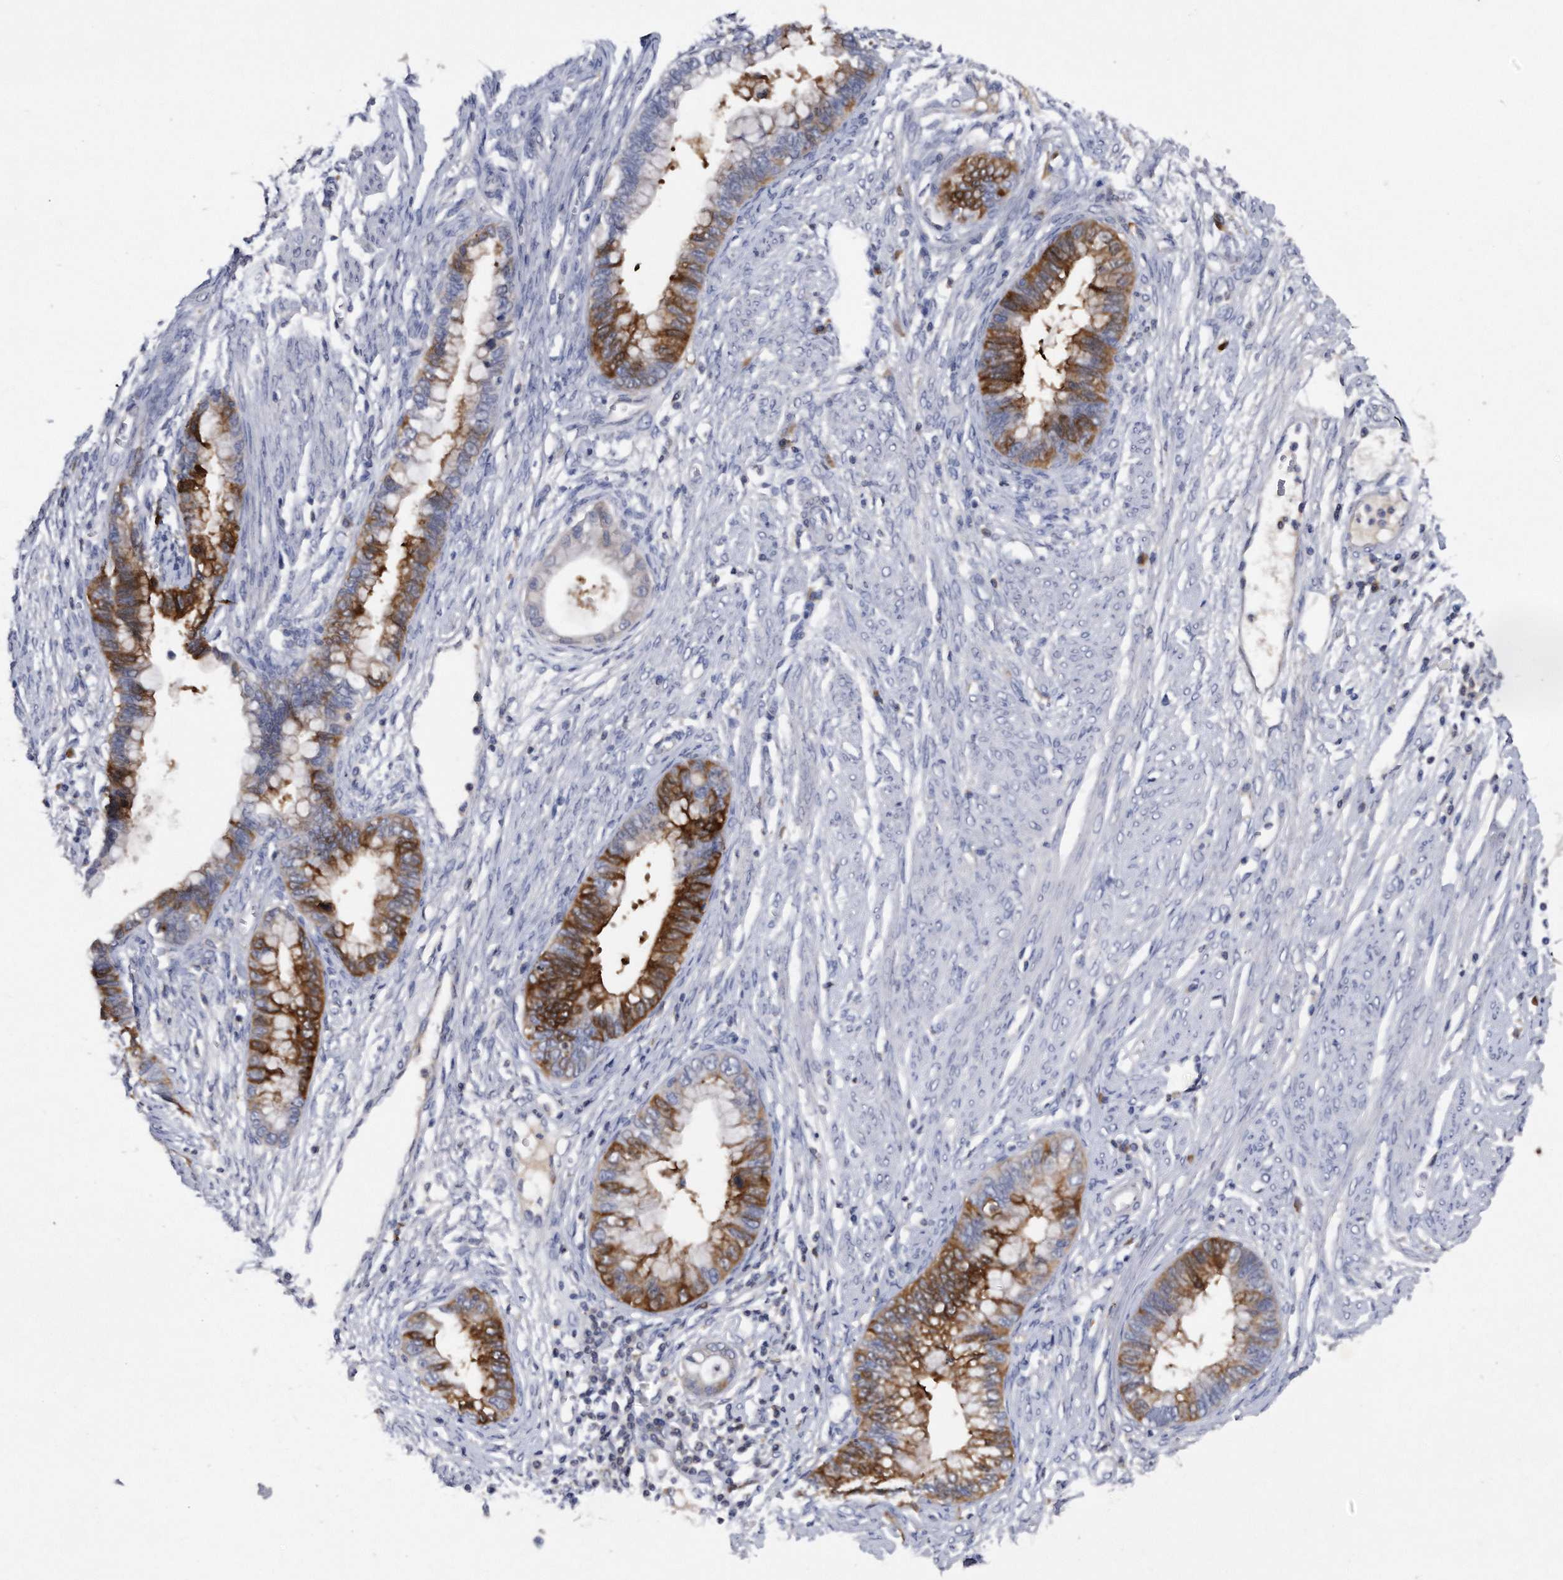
{"staining": {"intensity": "moderate", "quantity": "25%-75%", "location": "cytoplasmic/membranous"}, "tissue": "cervical cancer", "cell_type": "Tumor cells", "image_type": "cancer", "snomed": [{"axis": "morphology", "description": "Adenocarcinoma, NOS"}, {"axis": "topography", "description": "Cervix"}], "caption": "Moderate cytoplasmic/membranous protein positivity is seen in approximately 25%-75% of tumor cells in adenocarcinoma (cervical). Nuclei are stained in blue.", "gene": "ASNS", "patient": {"sex": "female", "age": 44}}